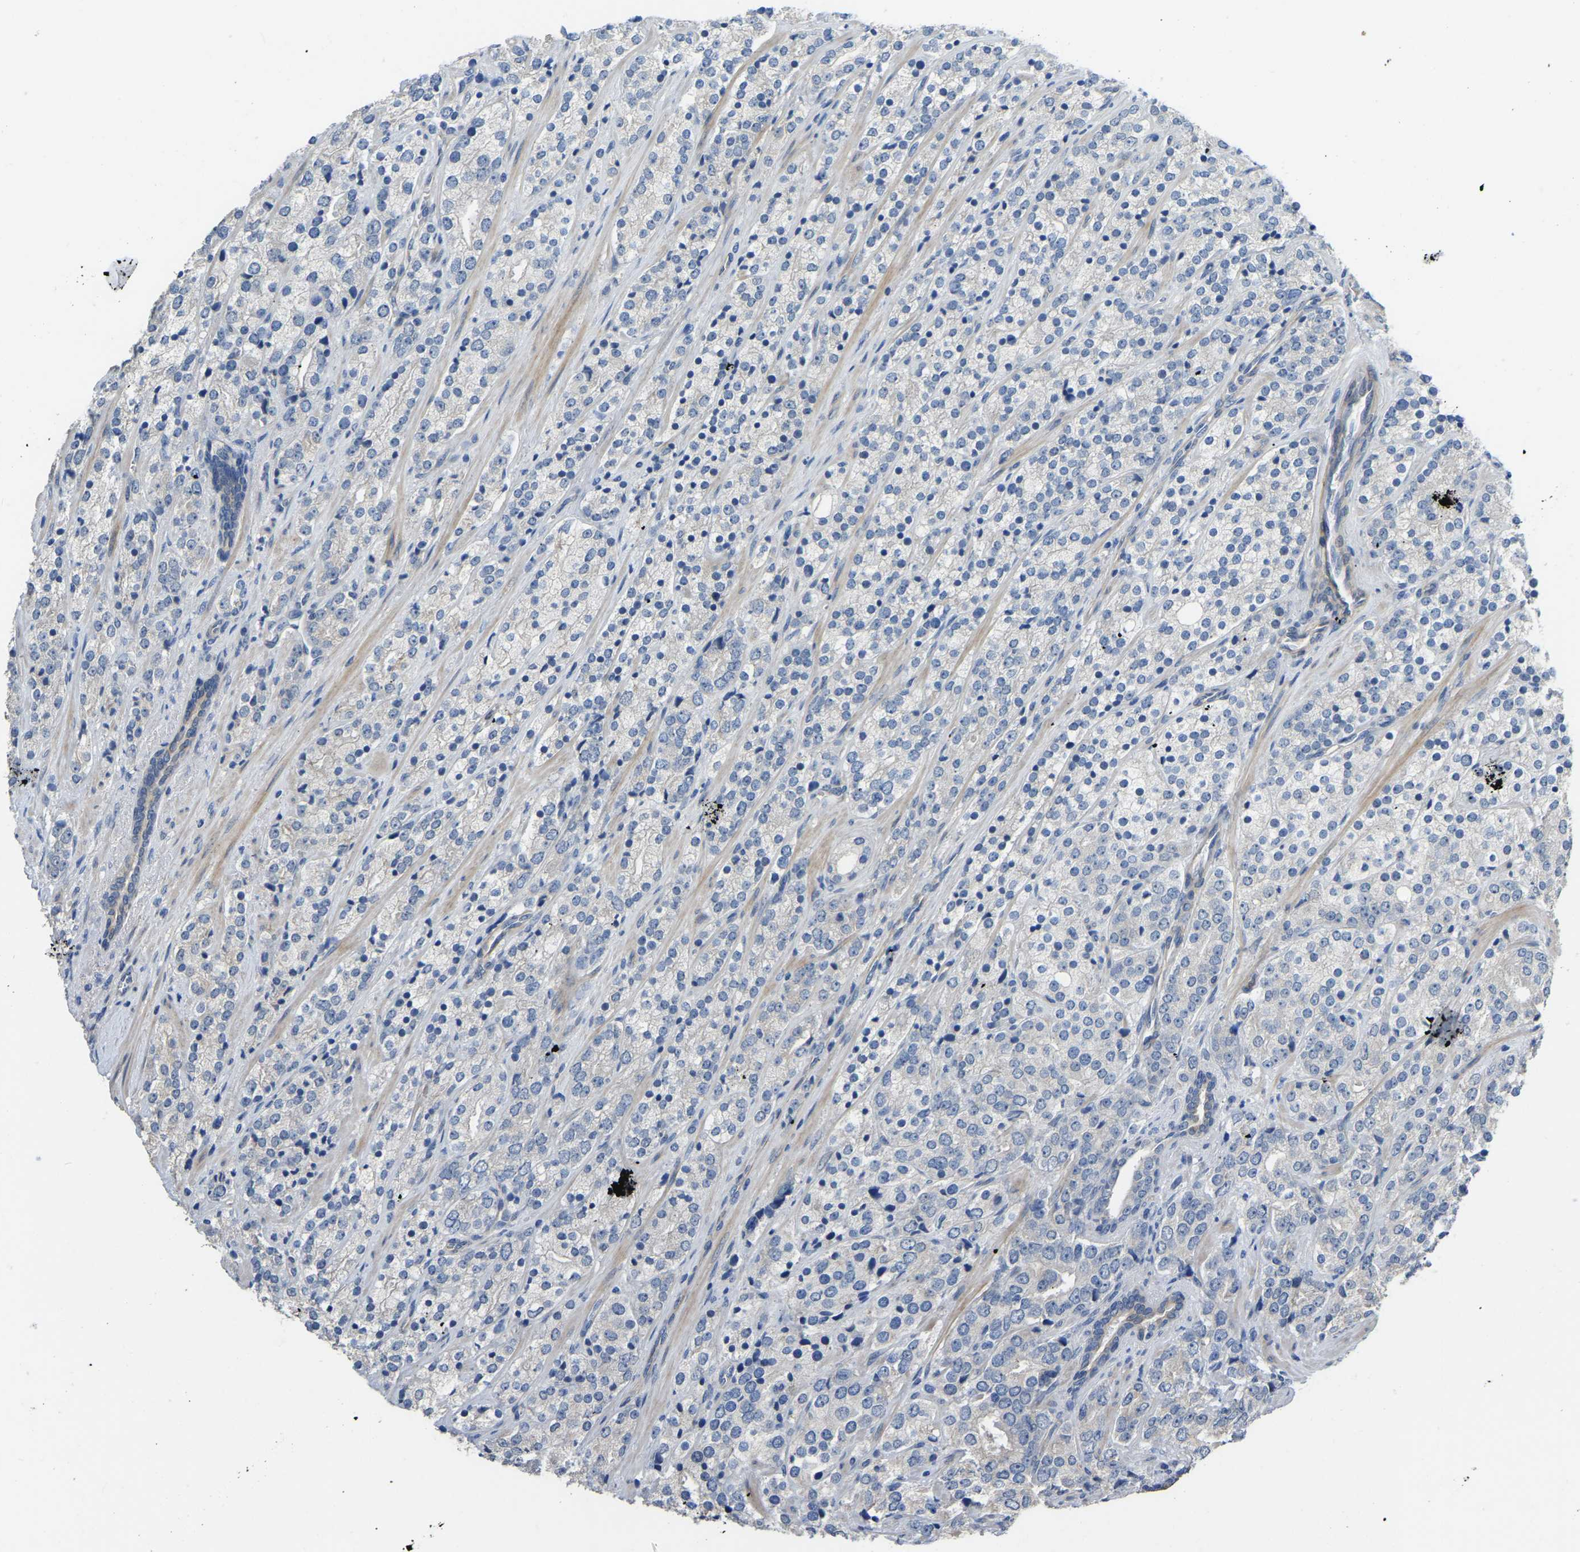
{"staining": {"intensity": "negative", "quantity": "none", "location": "none"}, "tissue": "prostate cancer", "cell_type": "Tumor cells", "image_type": "cancer", "snomed": [{"axis": "morphology", "description": "Adenocarcinoma, High grade"}, {"axis": "topography", "description": "Prostate"}], "caption": "Human prostate high-grade adenocarcinoma stained for a protein using IHC displays no expression in tumor cells.", "gene": "HIGD2B", "patient": {"sex": "male", "age": 71}}